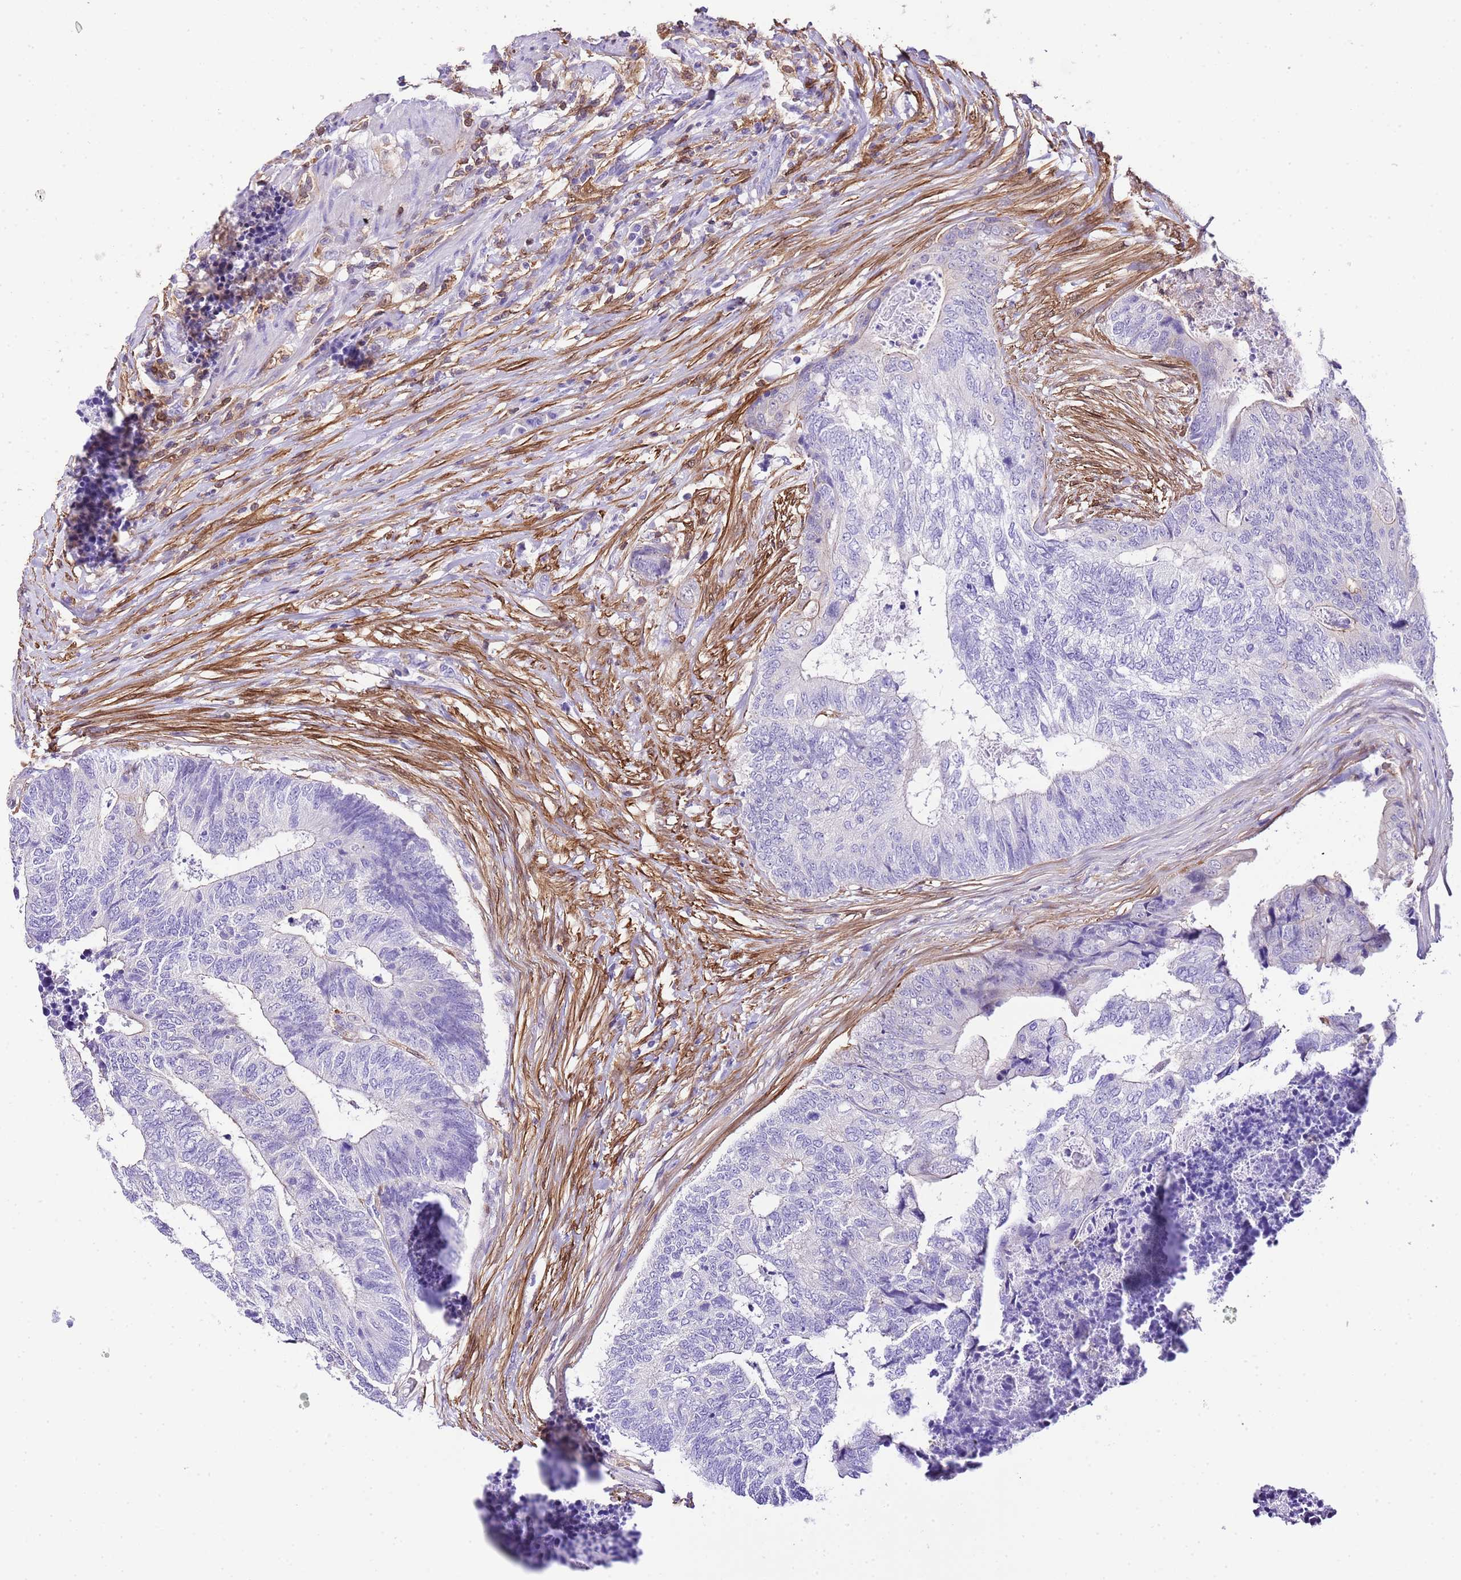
{"staining": {"intensity": "weak", "quantity": "<25%", "location": "cytoplasmic/membranous"}, "tissue": "colorectal cancer", "cell_type": "Tumor cells", "image_type": "cancer", "snomed": [{"axis": "morphology", "description": "Adenocarcinoma, NOS"}, {"axis": "topography", "description": "Colon"}], "caption": "The immunohistochemistry (IHC) photomicrograph has no significant staining in tumor cells of colorectal adenocarcinoma tissue.", "gene": "CNN2", "patient": {"sex": "female", "age": 67}}